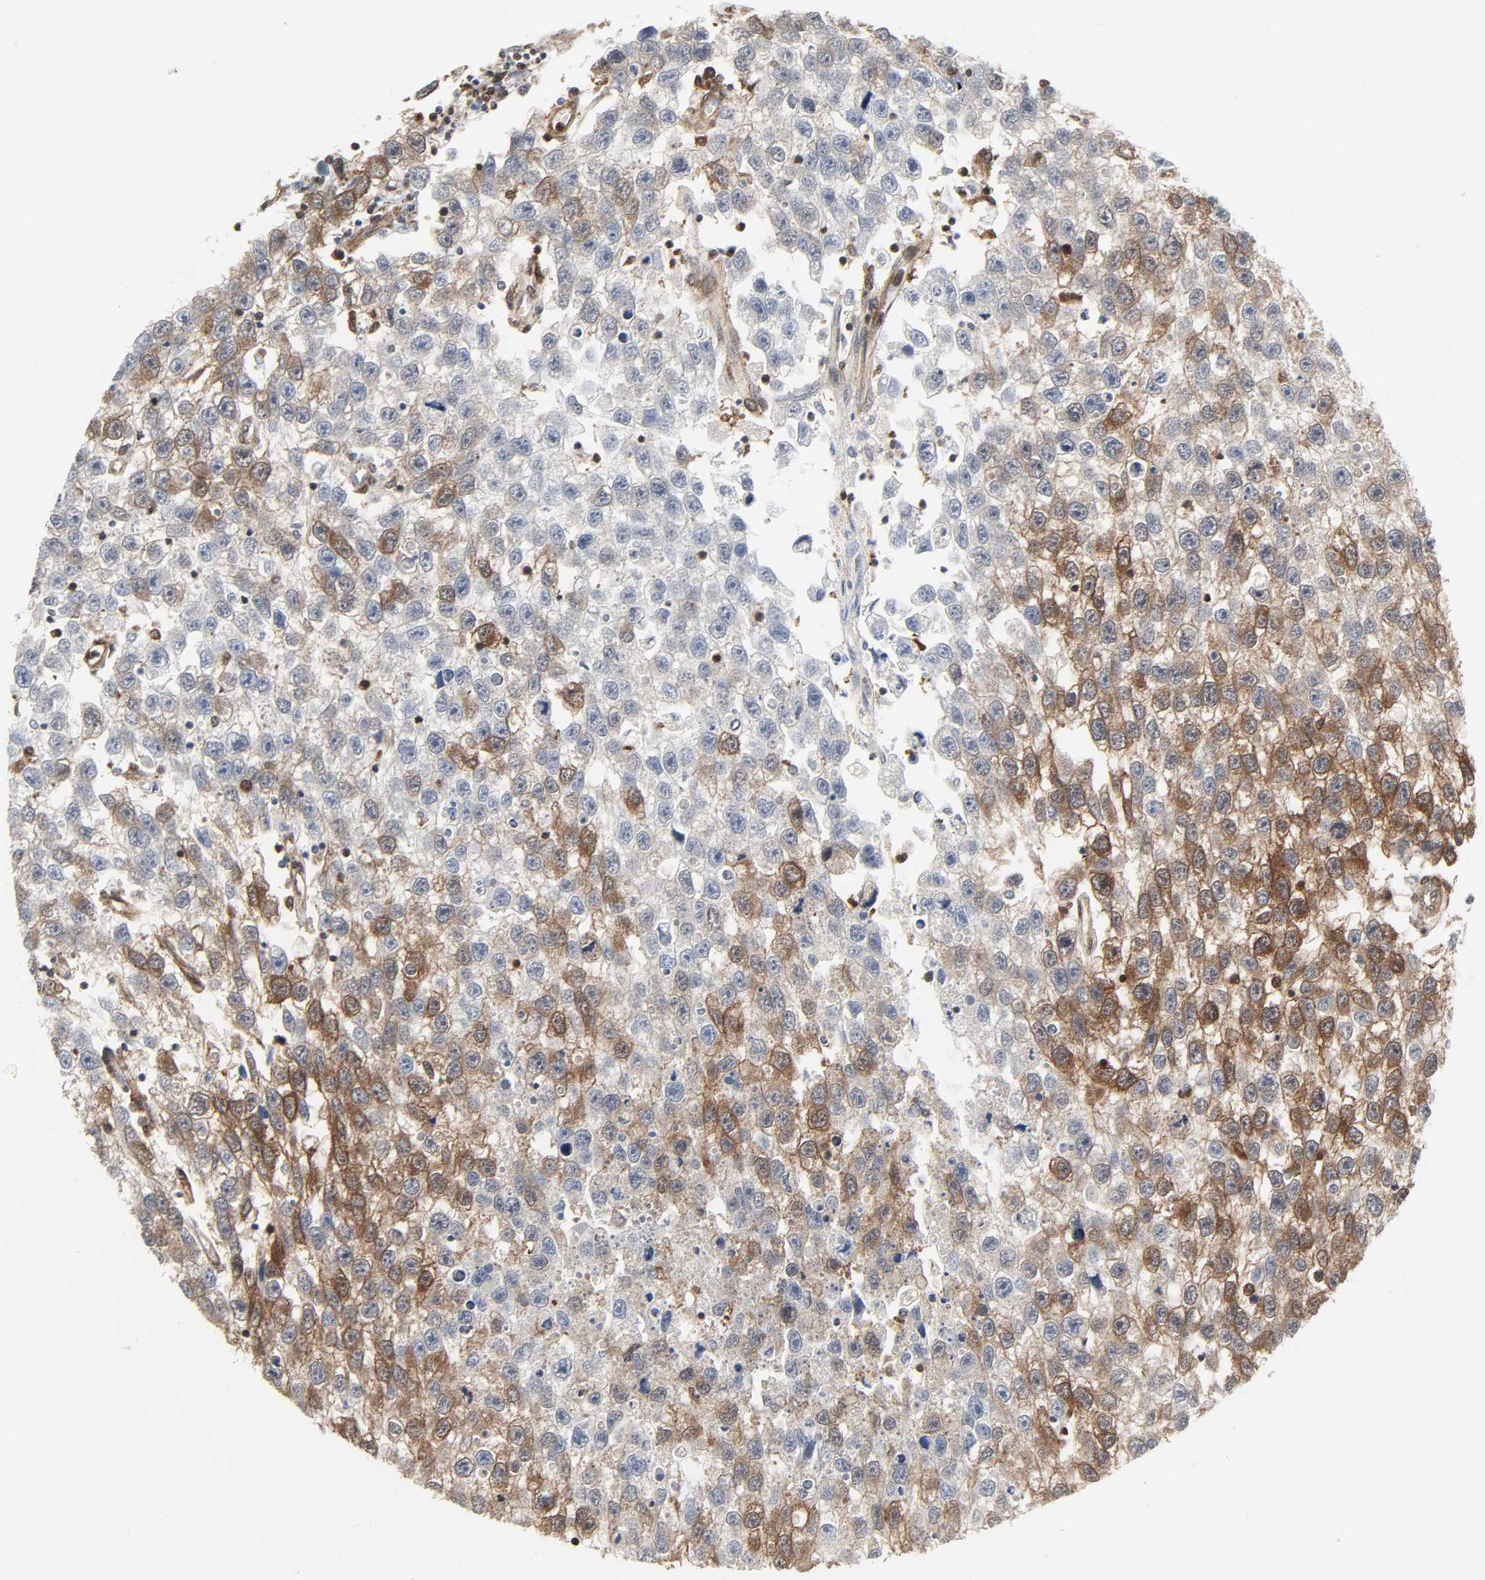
{"staining": {"intensity": "strong", "quantity": ">75%", "location": "cytoplasmic/membranous"}, "tissue": "testis cancer", "cell_type": "Tumor cells", "image_type": "cancer", "snomed": [{"axis": "morphology", "description": "Seminoma, NOS"}, {"axis": "topography", "description": "Testis"}], "caption": "This micrograph displays immunohistochemistry (IHC) staining of seminoma (testis), with high strong cytoplasmic/membranous expression in about >75% of tumor cells.", "gene": "GSK3A", "patient": {"sex": "male", "age": 33}}